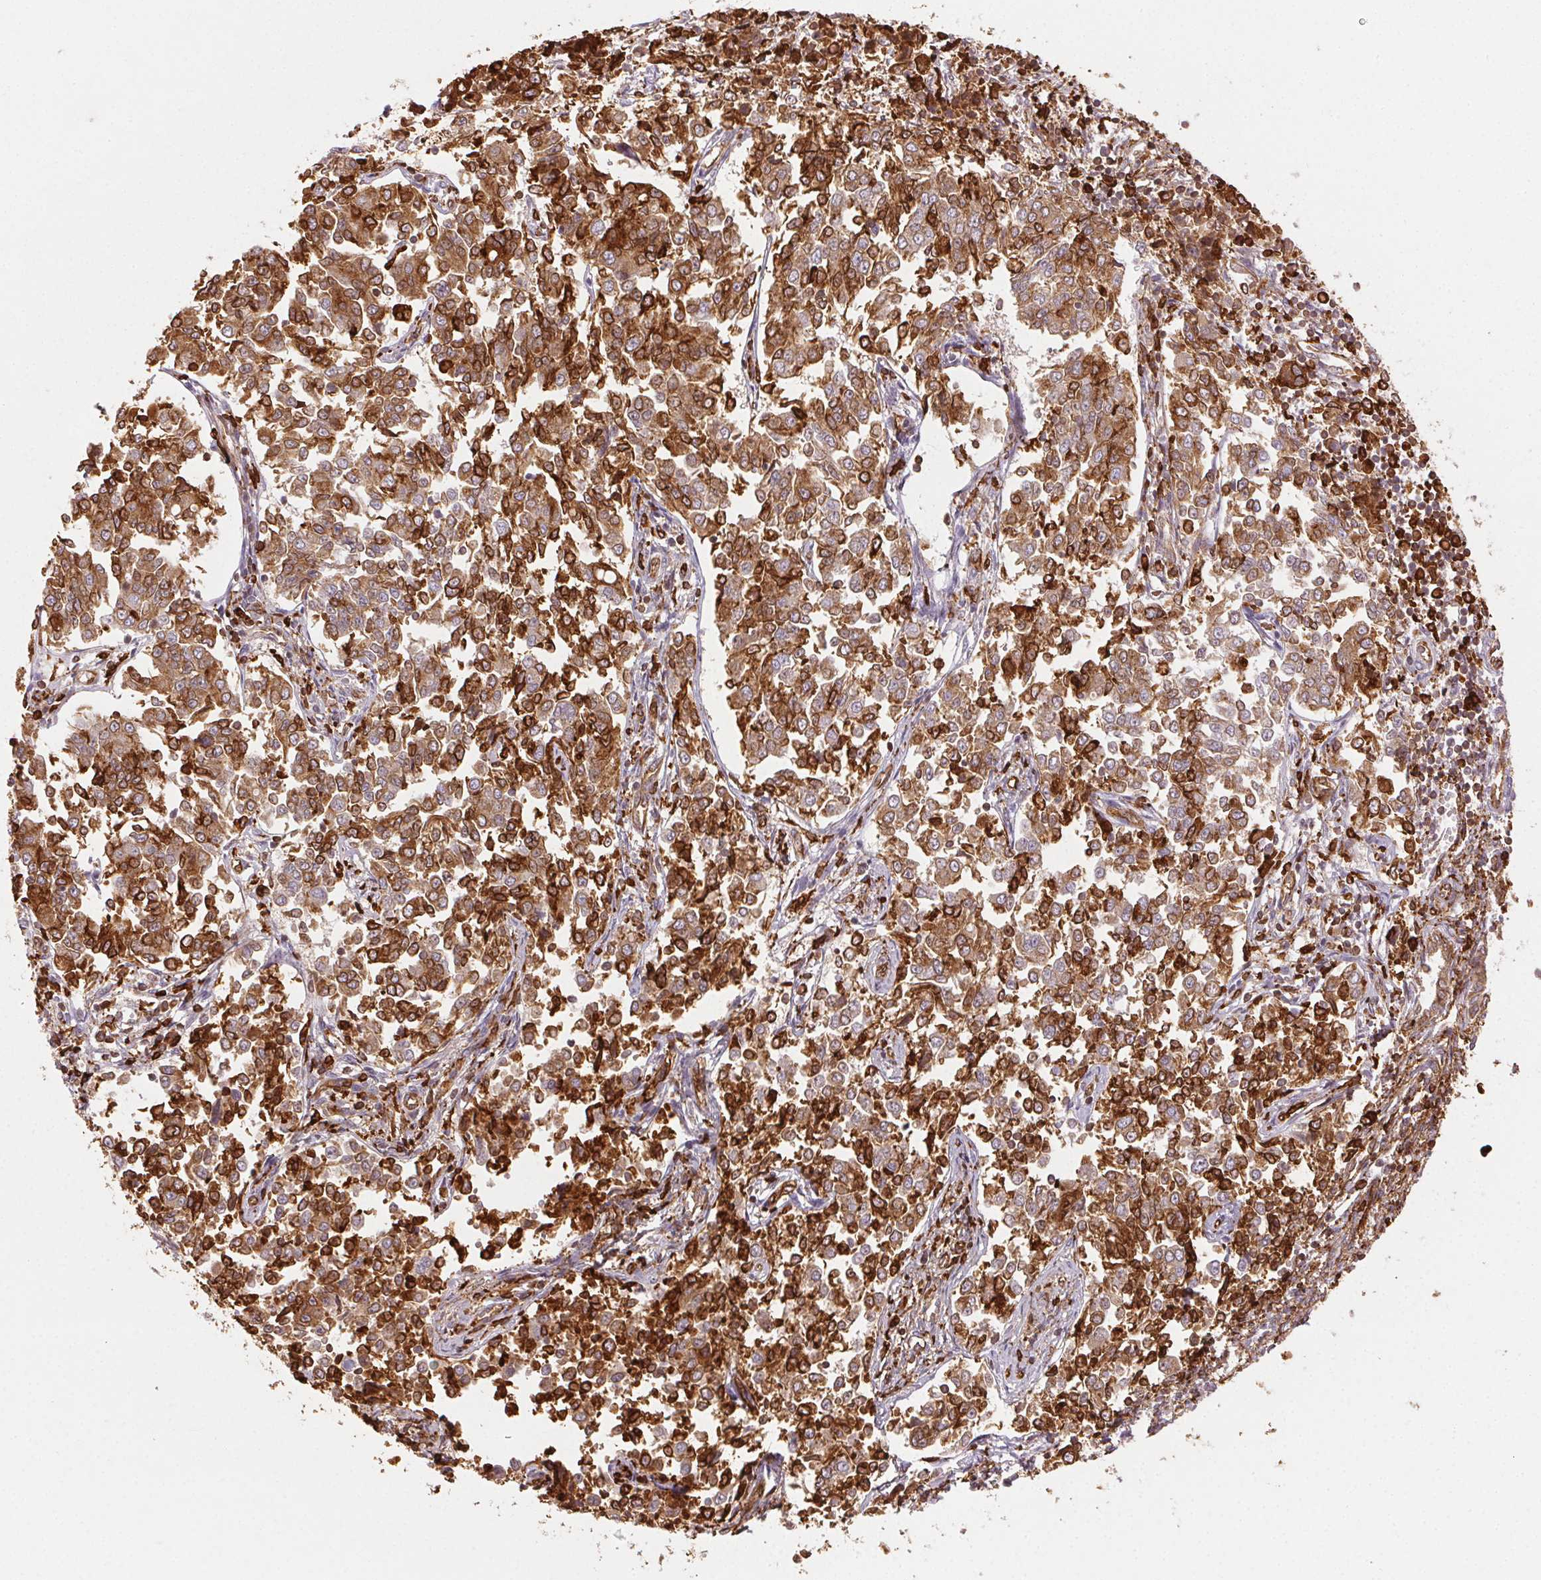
{"staining": {"intensity": "moderate", "quantity": ">75%", "location": "cytoplasmic/membranous"}, "tissue": "endometrial cancer", "cell_type": "Tumor cells", "image_type": "cancer", "snomed": [{"axis": "morphology", "description": "Adenocarcinoma, NOS"}, {"axis": "topography", "description": "Endometrium"}], "caption": "Moderate cytoplasmic/membranous protein staining is identified in about >75% of tumor cells in endometrial adenocarcinoma. Immunohistochemistry (ihc) stains the protein of interest in brown and the nuclei are stained blue.", "gene": "RNASET2", "patient": {"sex": "female", "age": 43}}